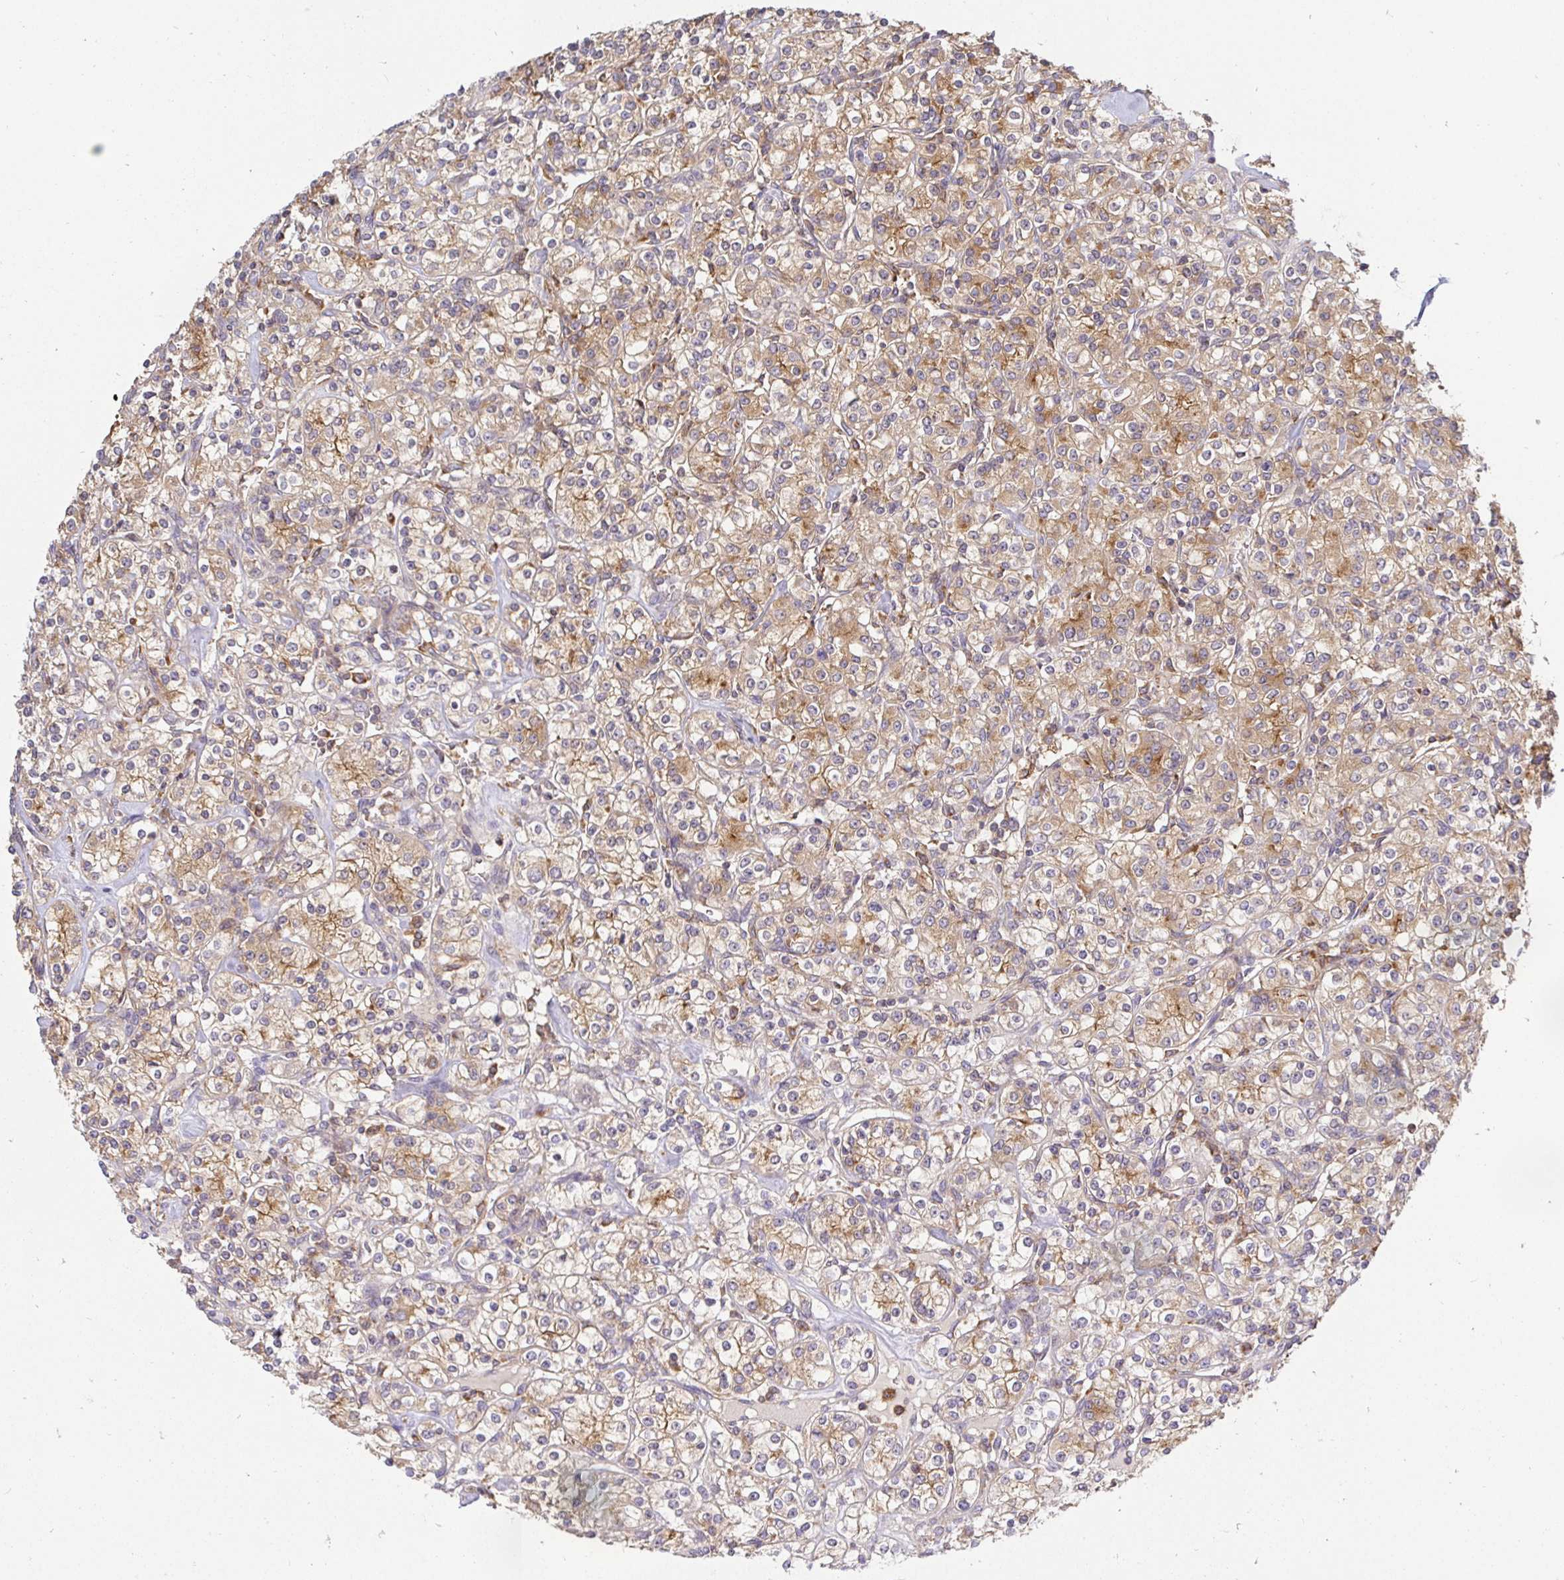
{"staining": {"intensity": "moderate", "quantity": "25%-75%", "location": "cytoplasmic/membranous"}, "tissue": "renal cancer", "cell_type": "Tumor cells", "image_type": "cancer", "snomed": [{"axis": "morphology", "description": "Adenocarcinoma, NOS"}, {"axis": "topography", "description": "Kidney"}], "caption": "Protein staining demonstrates moderate cytoplasmic/membranous expression in approximately 25%-75% of tumor cells in adenocarcinoma (renal).", "gene": "ATP6V1F", "patient": {"sex": "male", "age": 77}}